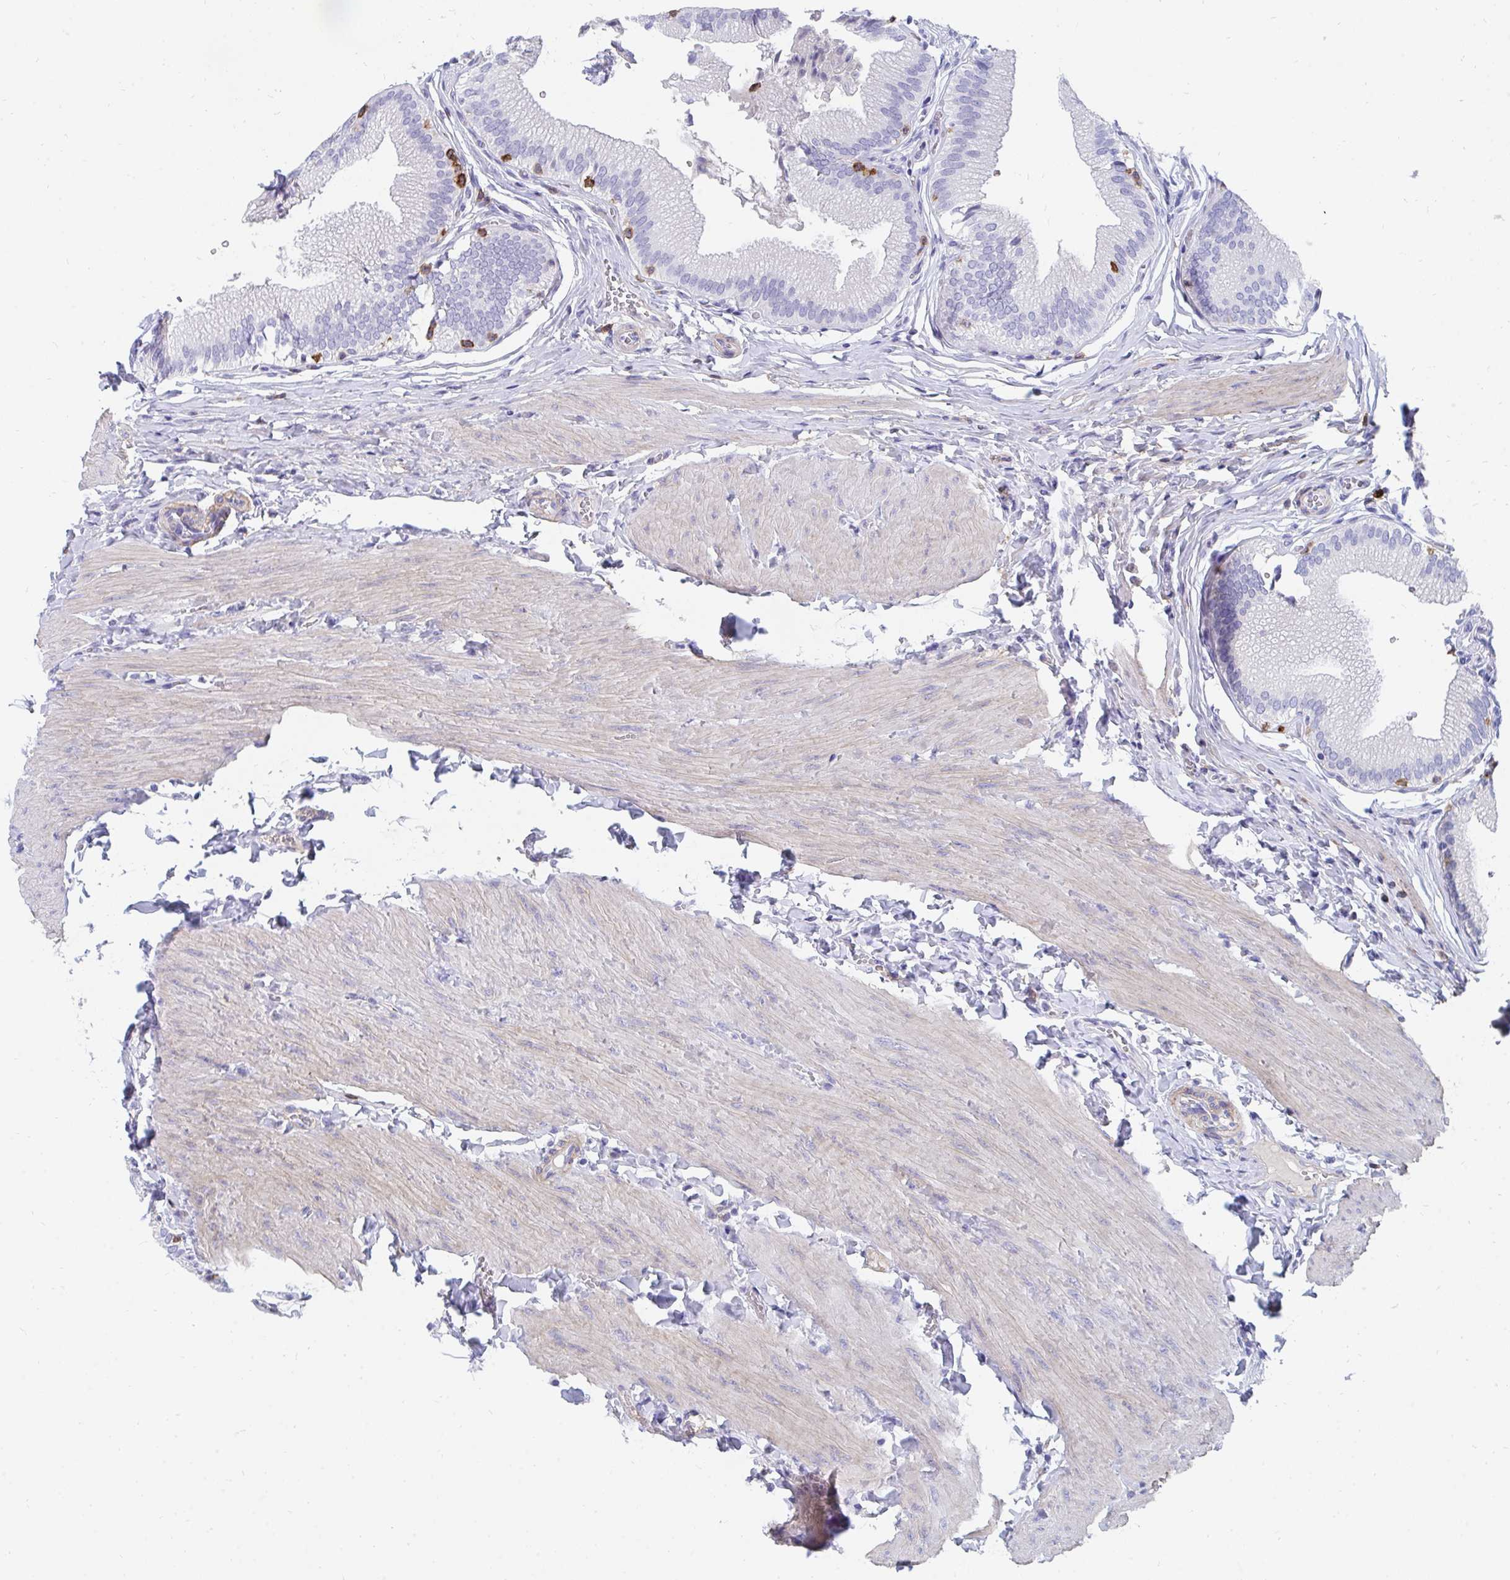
{"staining": {"intensity": "negative", "quantity": "none", "location": "none"}, "tissue": "gallbladder", "cell_type": "Glandular cells", "image_type": "normal", "snomed": [{"axis": "morphology", "description": "Normal tissue, NOS"}, {"axis": "topography", "description": "Gallbladder"}, {"axis": "topography", "description": "Peripheral nerve tissue"}], "caption": "Protein analysis of unremarkable gallbladder reveals no significant positivity in glandular cells.", "gene": "CD7", "patient": {"sex": "male", "age": 17}}